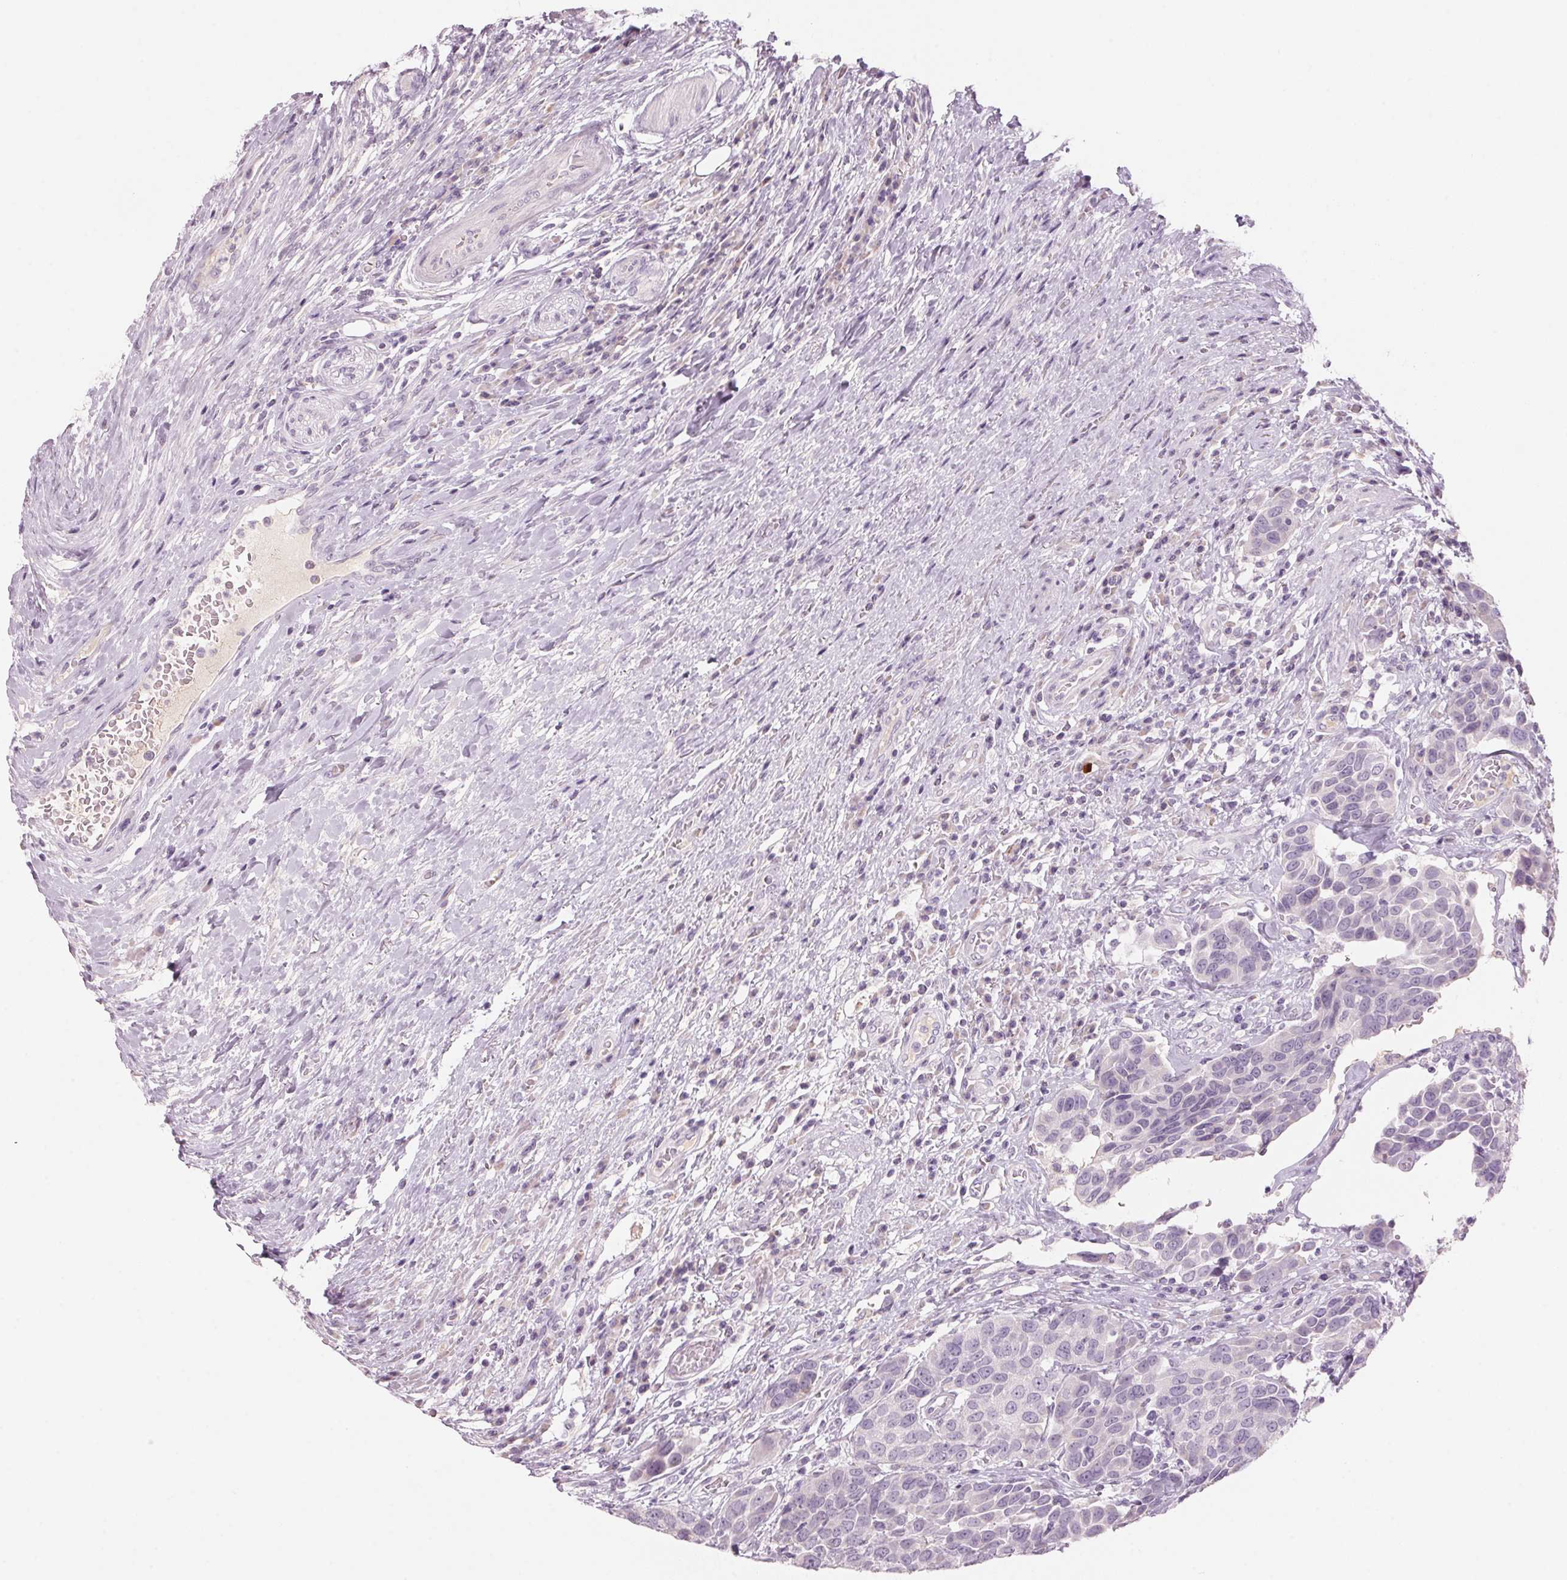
{"staining": {"intensity": "negative", "quantity": "none", "location": "none"}, "tissue": "urothelial cancer", "cell_type": "Tumor cells", "image_type": "cancer", "snomed": [{"axis": "morphology", "description": "Urothelial carcinoma, High grade"}, {"axis": "topography", "description": "Urinary bladder"}], "caption": "Immunohistochemical staining of urothelial carcinoma (high-grade) displays no significant positivity in tumor cells.", "gene": "ADAM20", "patient": {"sex": "female", "age": 70}}